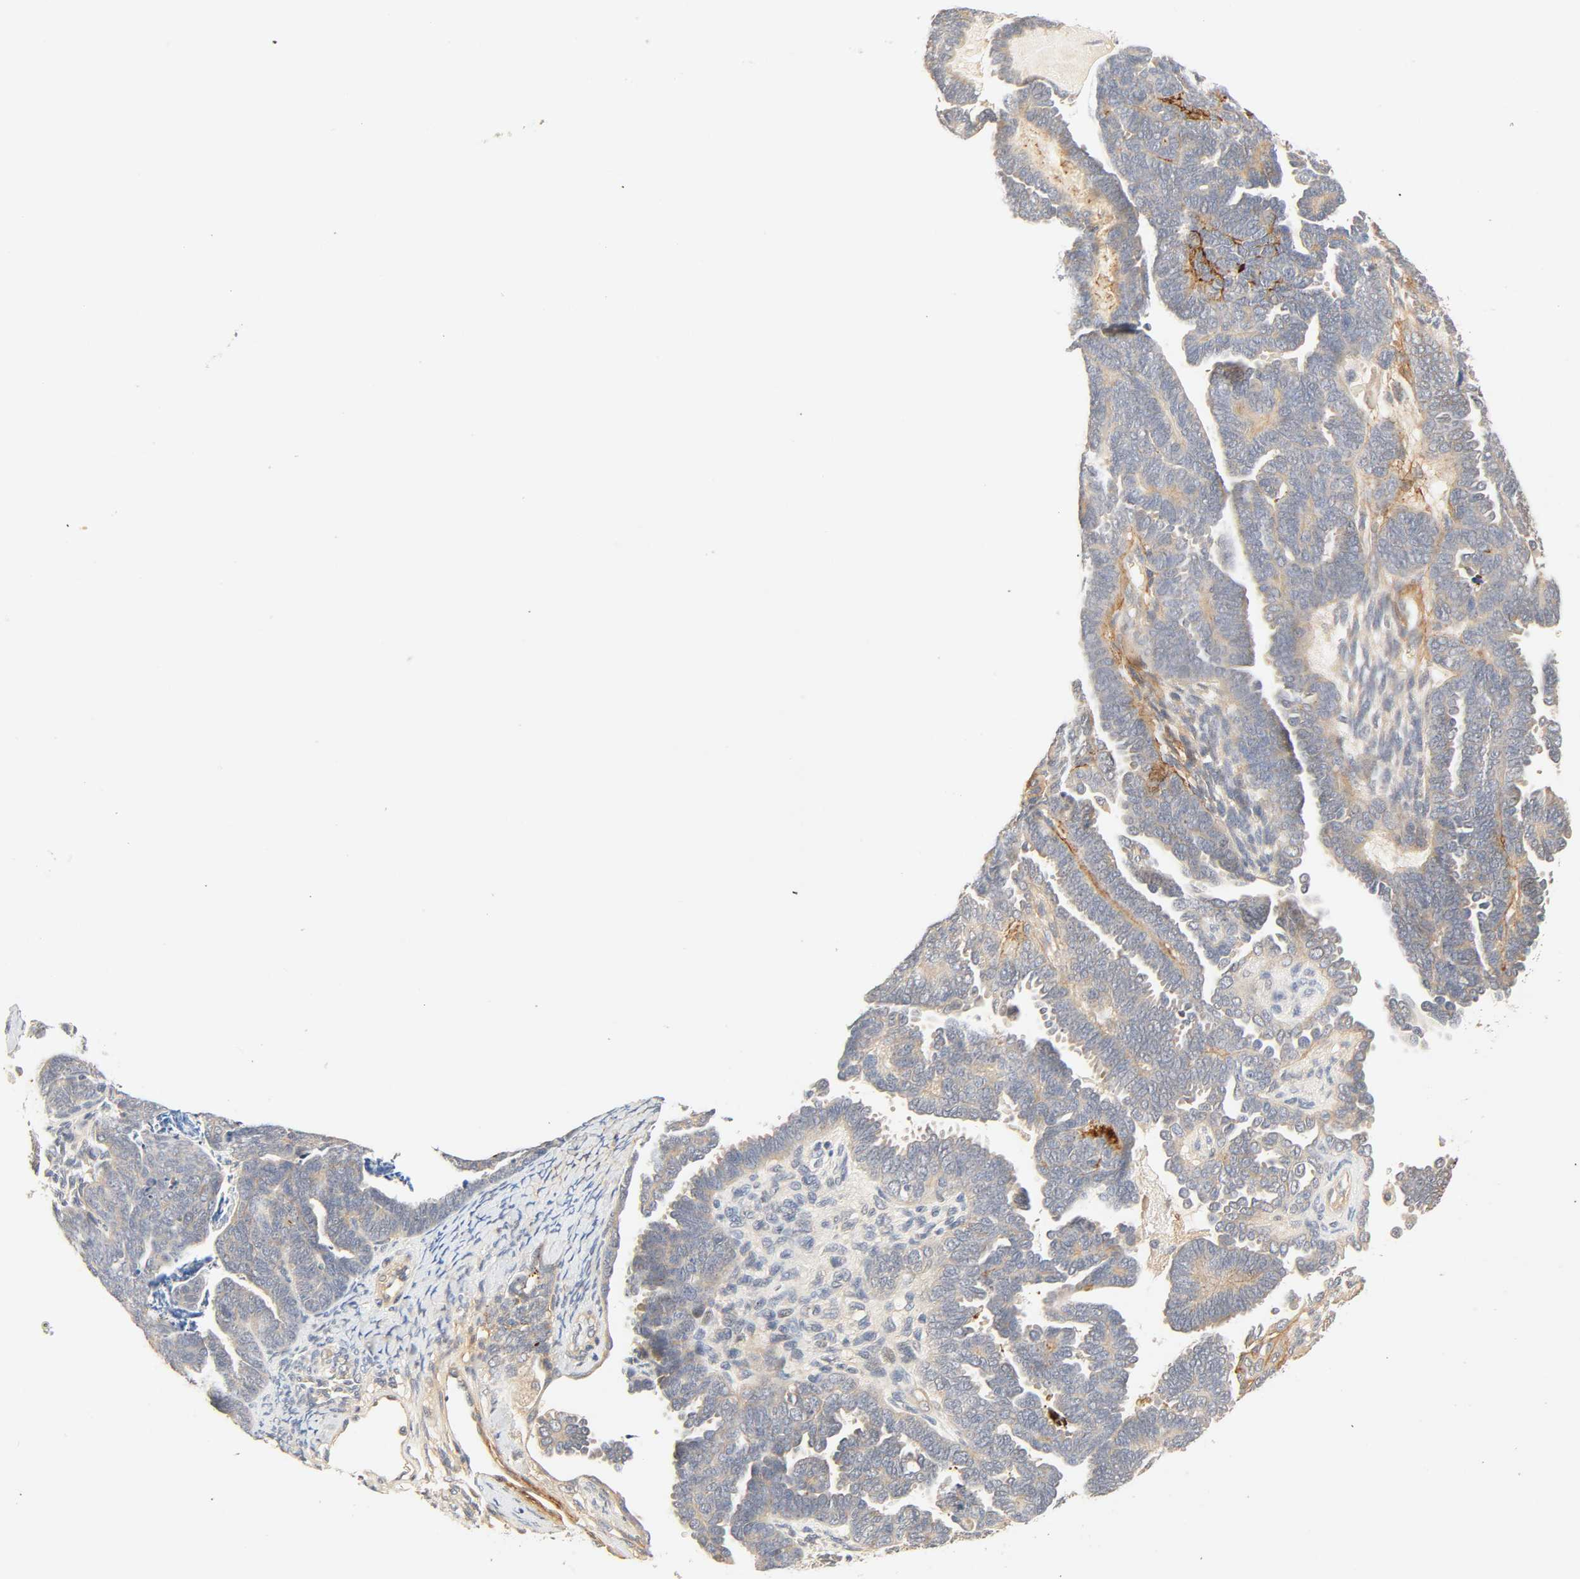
{"staining": {"intensity": "strong", "quantity": "<25%", "location": "cytoplasmic/membranous"}, "tissue": "endometrial cancer", "cell_type": "Tumor cells", "image_type": "cancer", "snomed": [{"axis": "morphology", "description": "Neoplasm, malignant, NOS"}, {"axis": "topography", "description": "Endometrium"}], "caption": "Immunohistochemical staining of human endometrial cancer reveals strong cytoplasmic/membranous protein staining in about <25% of tumor cells.", "gene": "CACNA1G", "patient": {"sex": "female", "age": 74}}